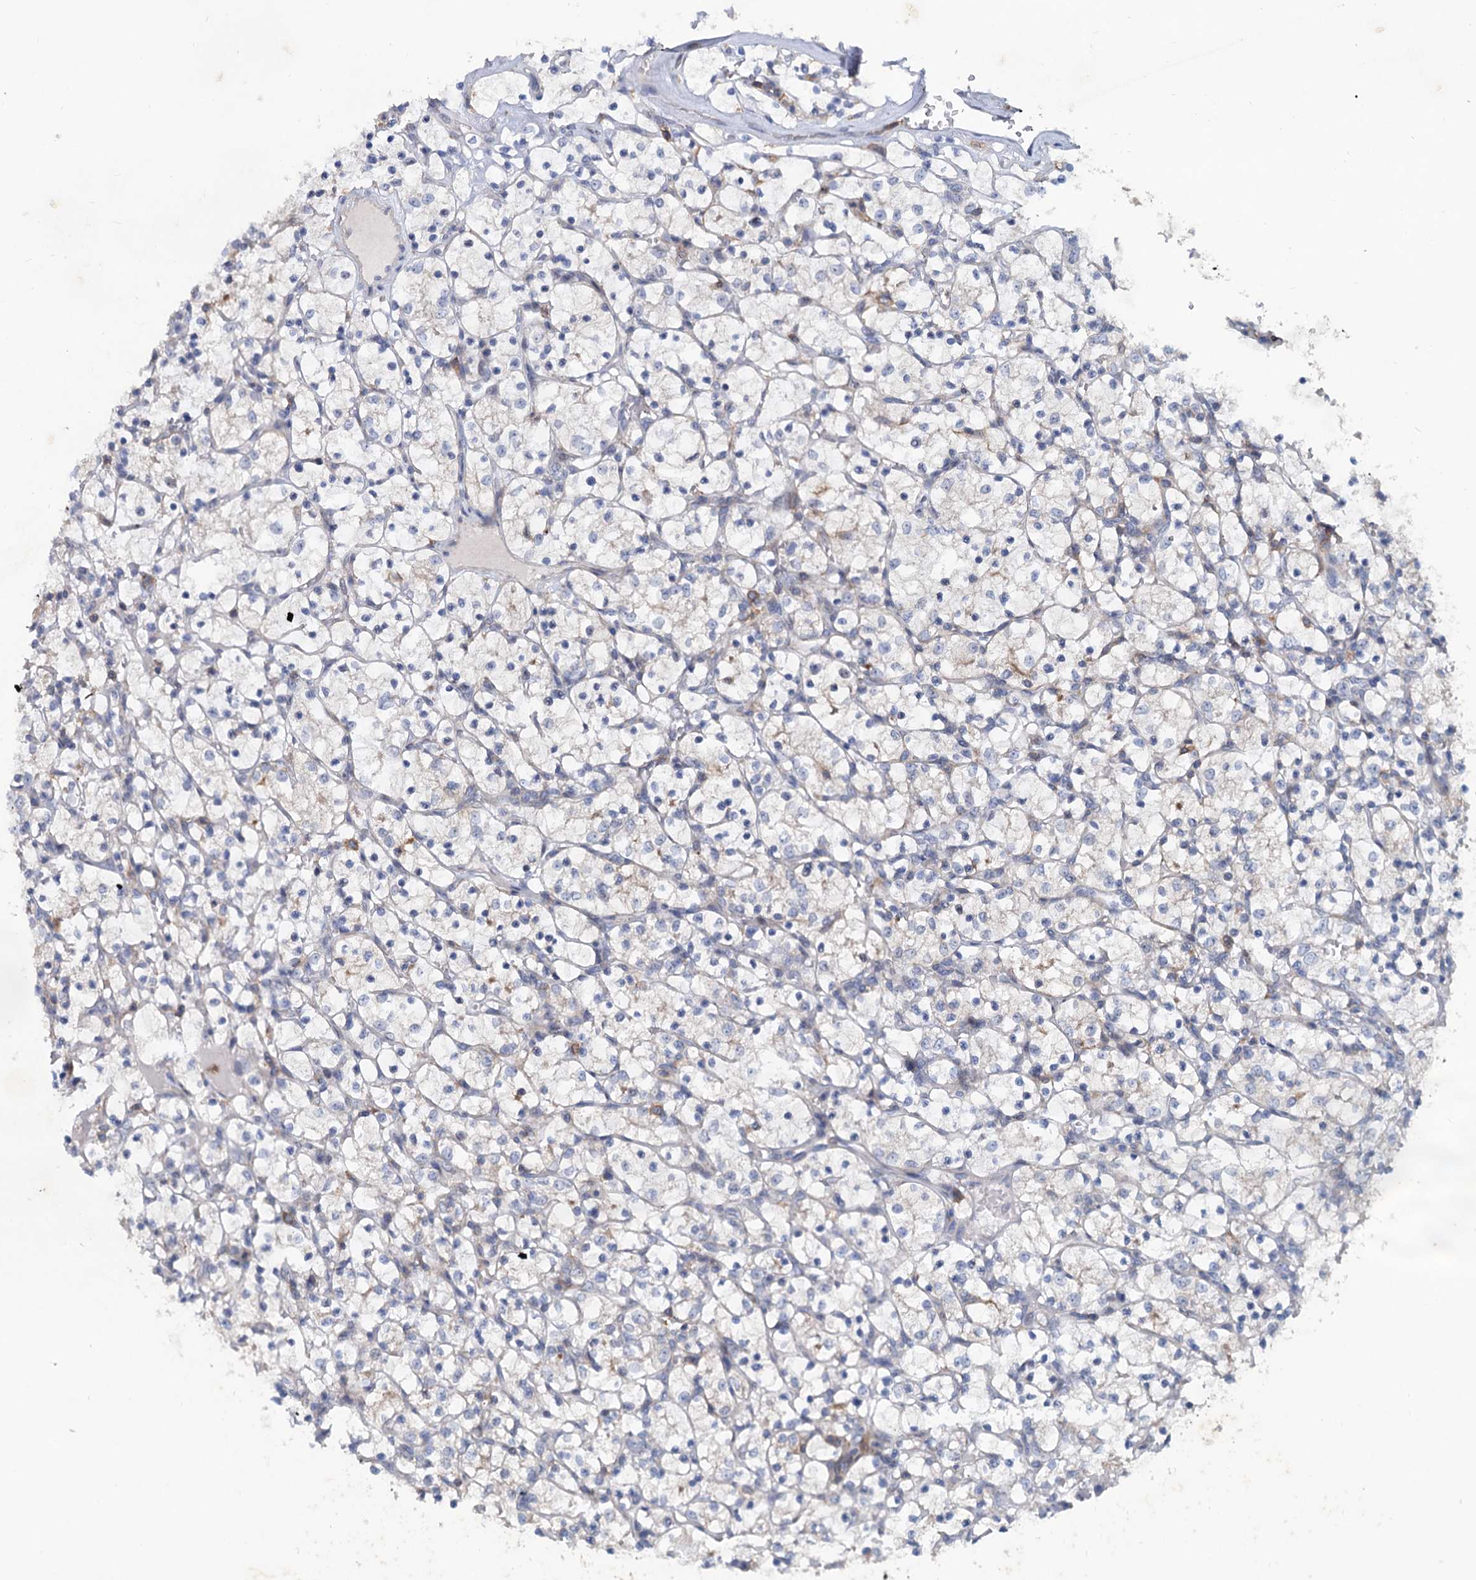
{"staining": {"intensity": "negative", "quantity": "none", "location": "none"}, "tissue": "renal cancer", "cell_type": "Tumor cells", "image_type": "cancer", "snomed": [{"axis": "morphology", "description": "Adenocarcinoma, NOS"}, {"axis": "topography", "description": "Kidney"}], "caption": "There is no significant expression in tumor cells of renal cancer (adenocarcinoma). The staining is performed using DAB (3,3'-diaminobenzidine) brown chromogen with nuclei counter-stained in using hematoxylin.", "gene": "LRCH4", "patient": {"sex": "female", "age": 69}}